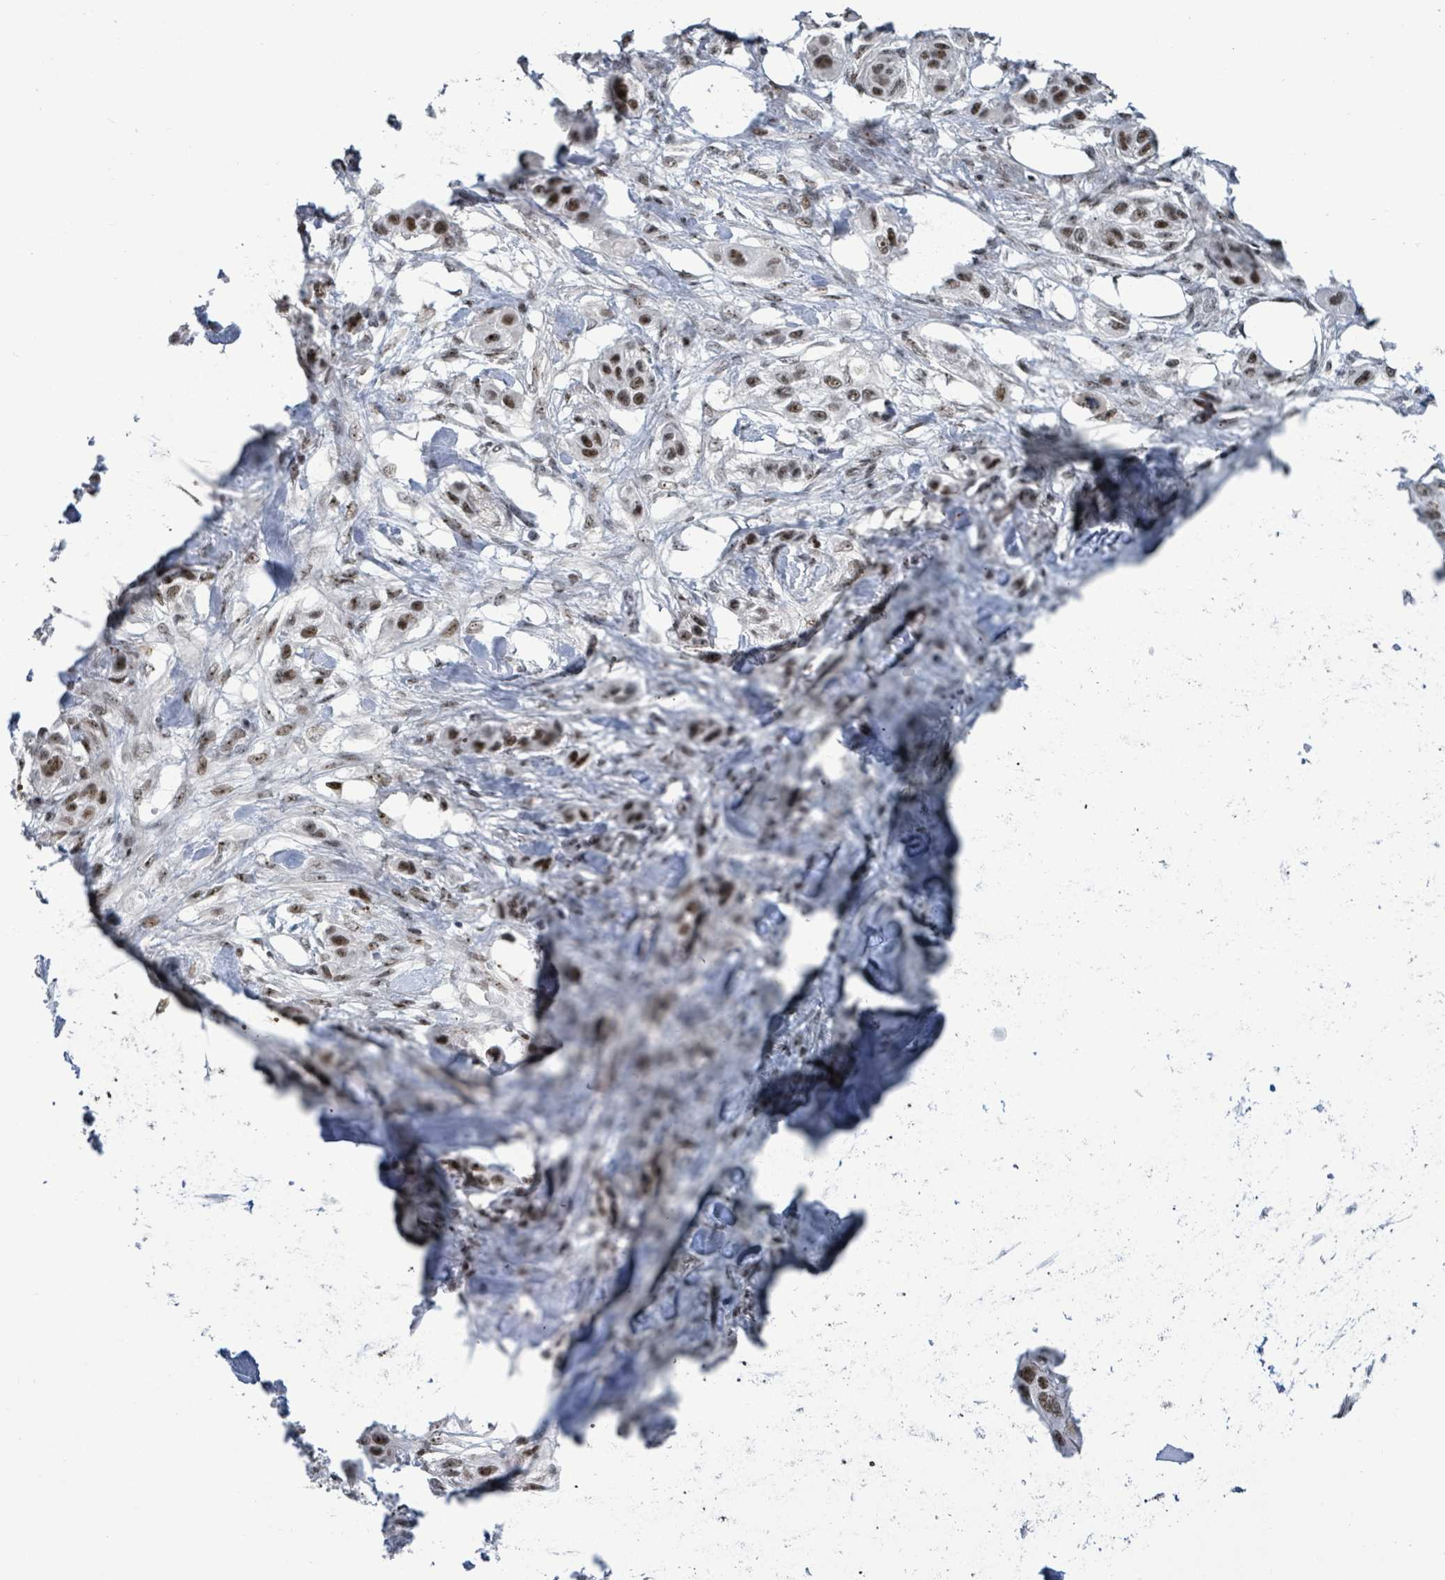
{"staining": {"intensity": "strong", "quantity": ">75%", "location": "nuclear"}, "tissue": "skin cancer", "cell_type": "Tumor cells", "image_type": "cancer", "snomed": [{"axis": "morphology", "description": "Squamous cell carcinoma, NOS"}, {"axis": "topography", "description": "Skin"}], "caption": "A photomicrograph showing strong nuclear staining in about >75% of tumor cells in skin cancer (squamous cell carcinoma), as visualized by brown immunohistochemical staining.", "gene": "RRN3", "patient": {"sex": "male", "age": 63}}